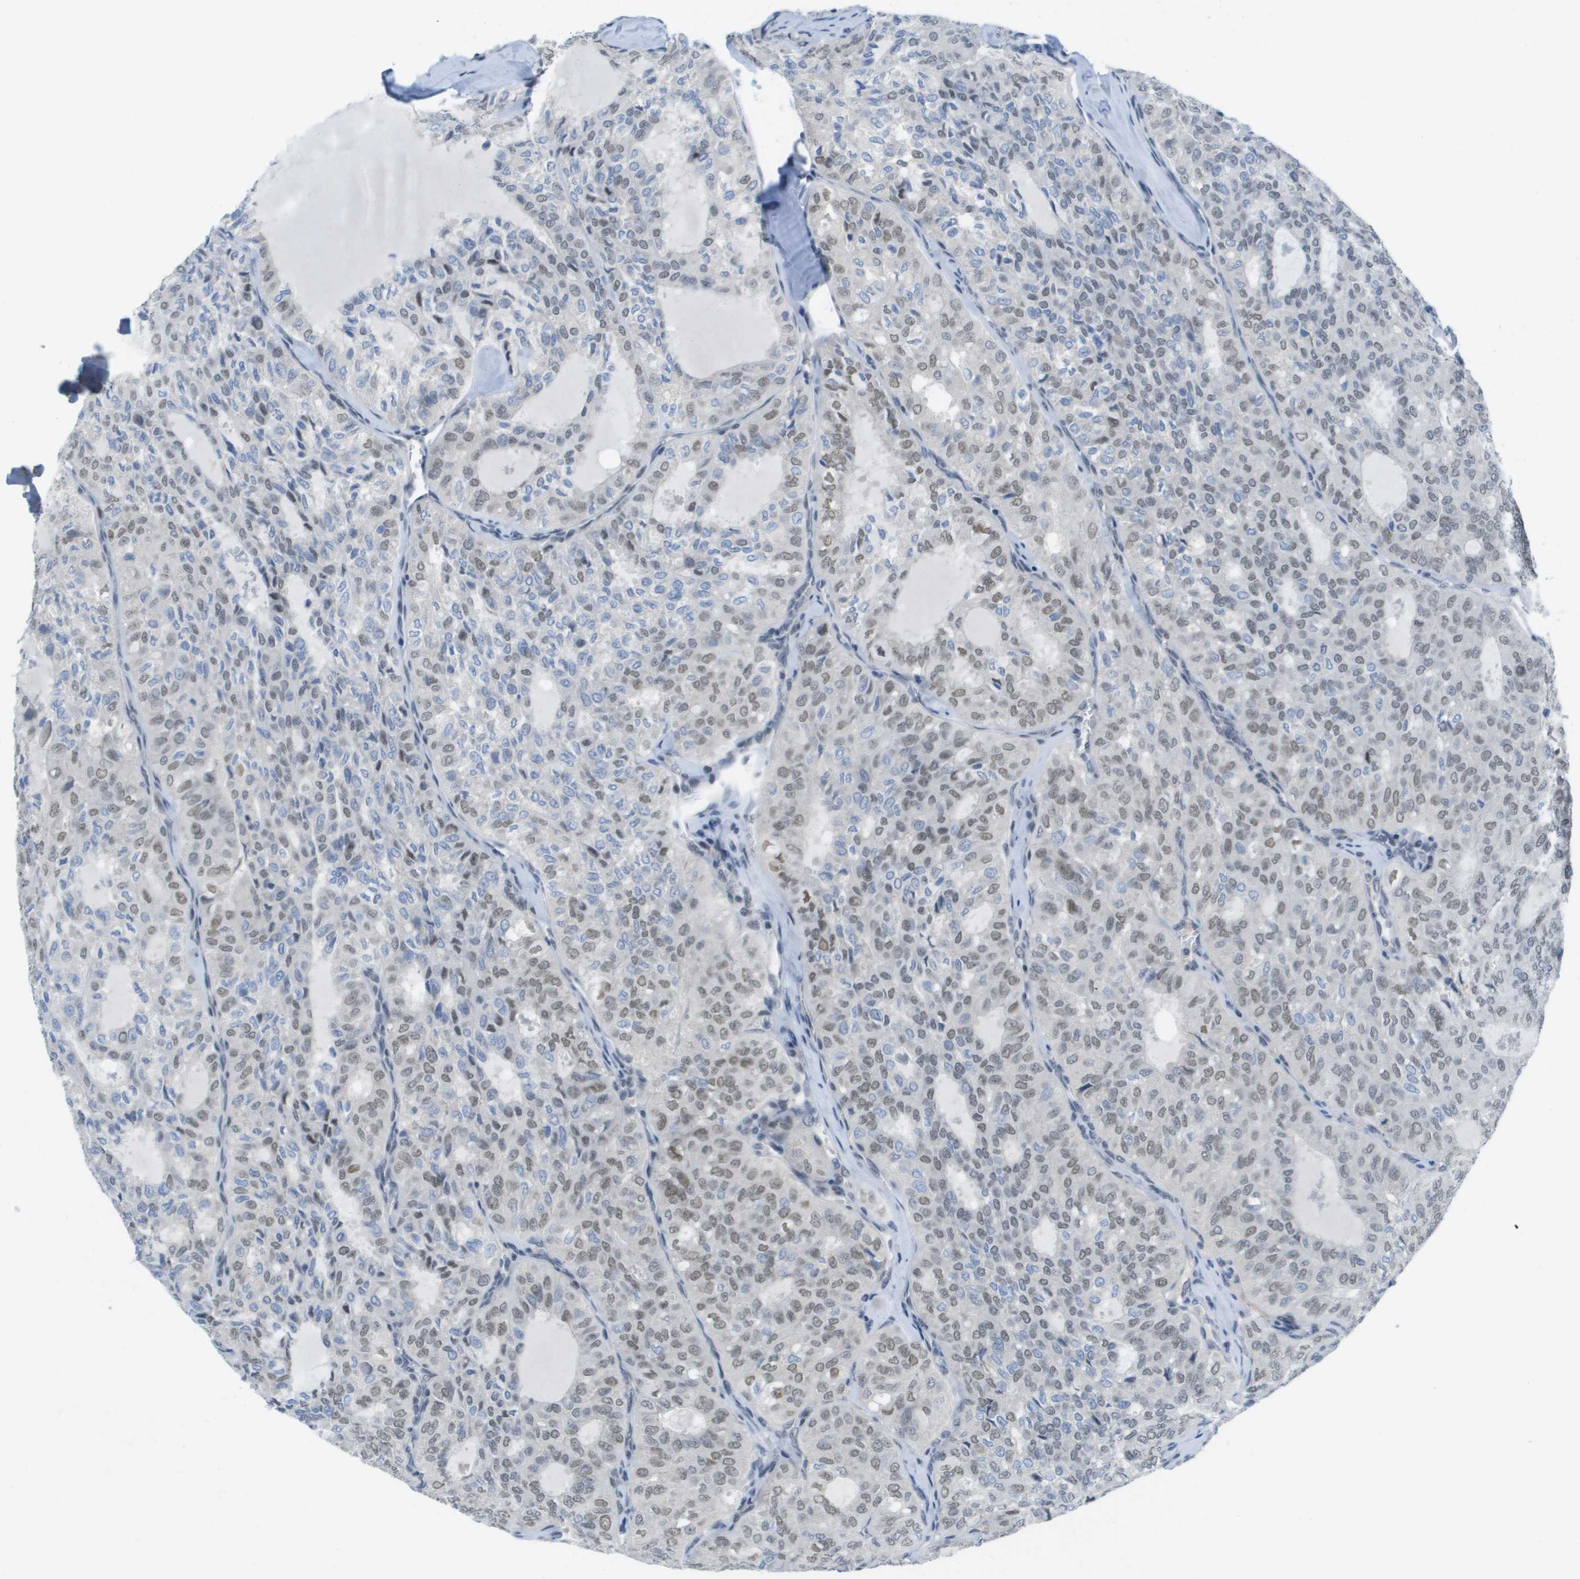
{"staining": {"intensity": "moderate", "quantity": "25%-75%", "location": "nuclear"}, "tissue": "thyroid cancer", "cell_type": "Tumor cells", "image_type": "cancer", "snomed": [{"axis": "morphology", "description": "Follicular adenoma carcinoma, NOS"}, {"axis": "topography", "description": "Thyroid gland"}], "caption": "Follicular adenoma carcinoma (thyroid) stained for a protein (brown) exhibits moderate nuclear positive positivity in about 25%-75% of tumor cells.", "gene": "ARID1B", "patient": {"sex": "male", "age": 75}}